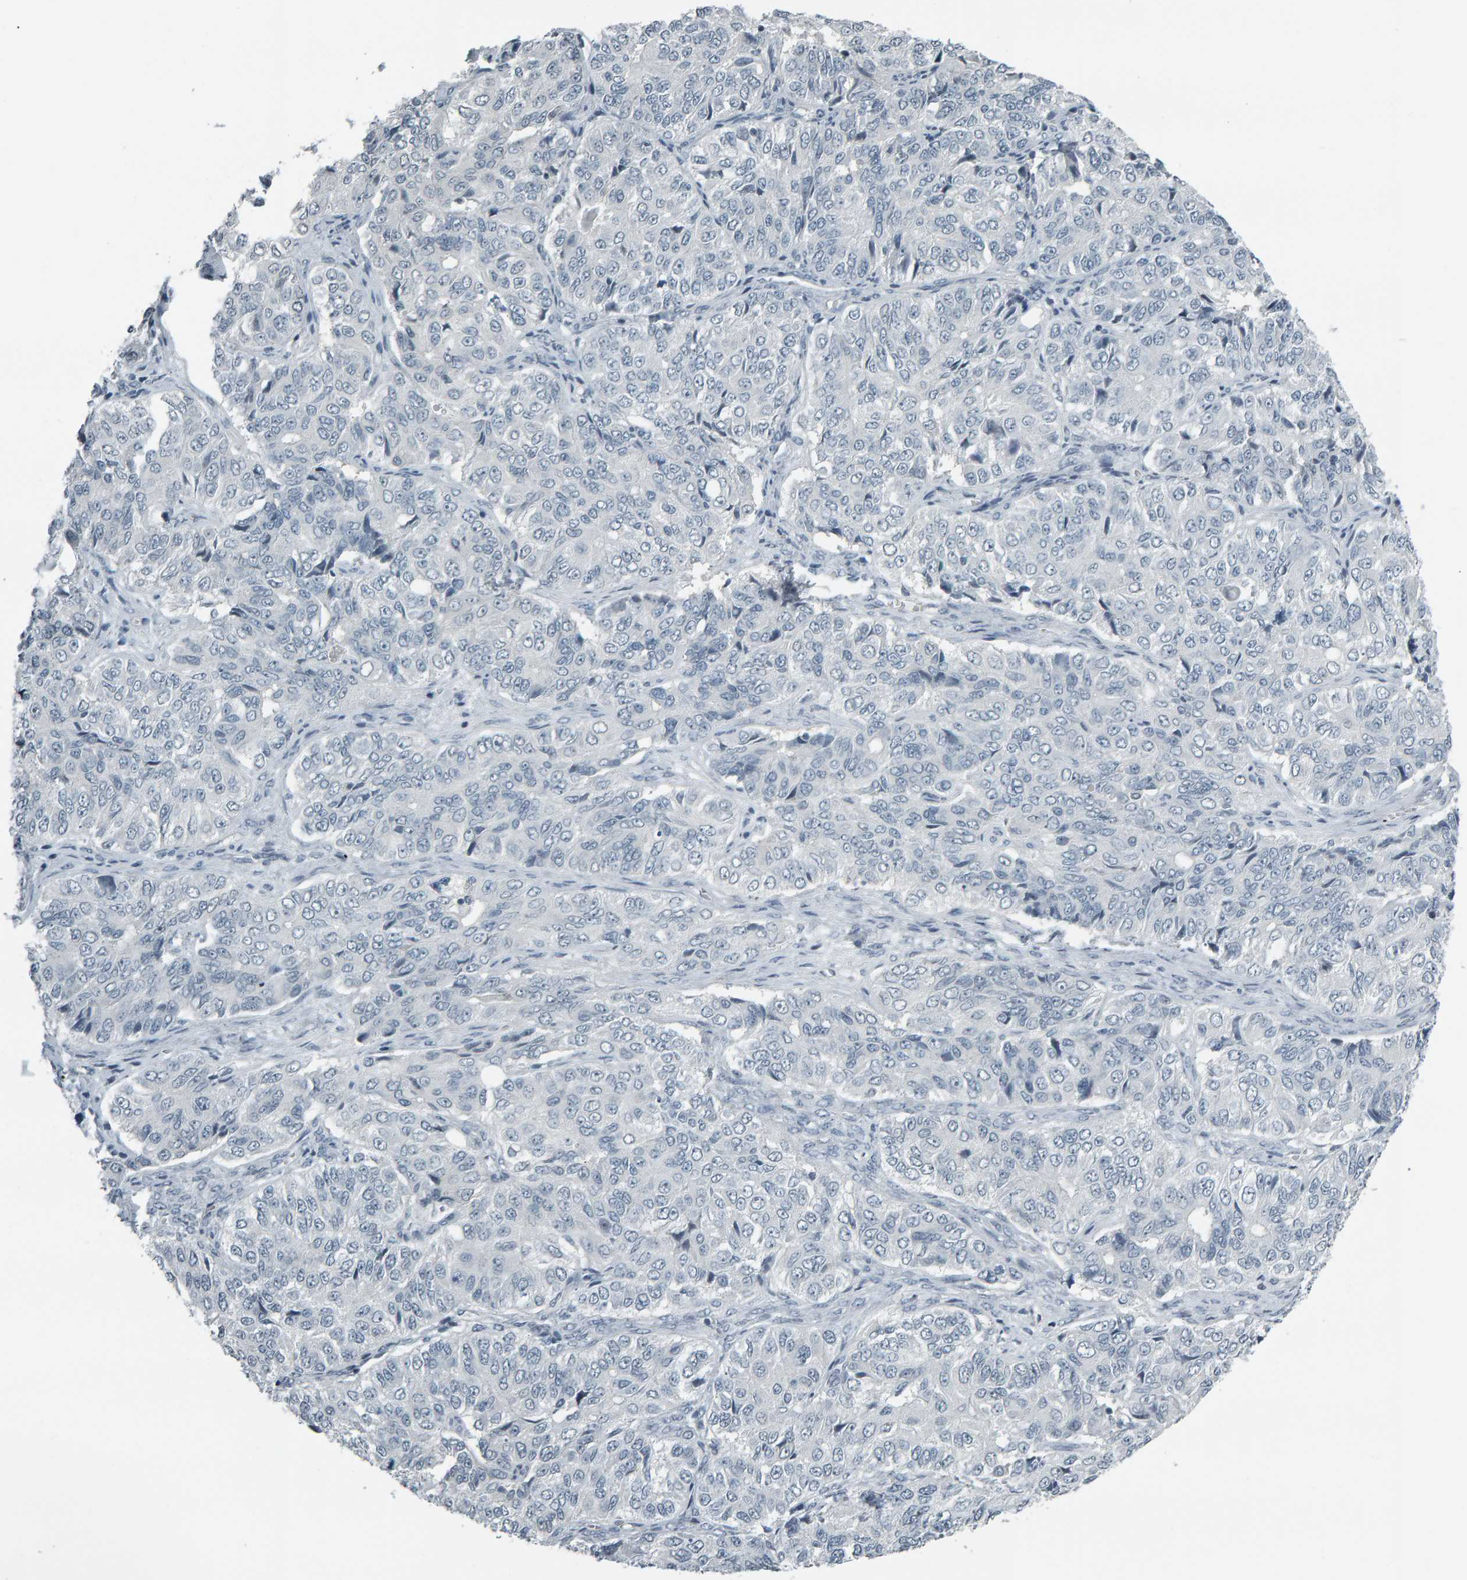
{"staining": {"intensity": "negative", "quantity": "none", "location": "none"}, "tissue": "ovarian cancer", "cell_type": "Tumor cells", "image_type": "cancer", "snomed": [{"axis": "morphology", "description": "Carcinoma, endometroid"}, {"axis": "topography", "description": "Ovary"}], "caption": "Immunohistochemistry micrograph of neoplastic tissue: ovarian endometroid carcinoma stained with DAB exhibits no significant protein staining in tumor cells.", "gene": "PYY", "patient": {"sex": "female", "age": 51}}